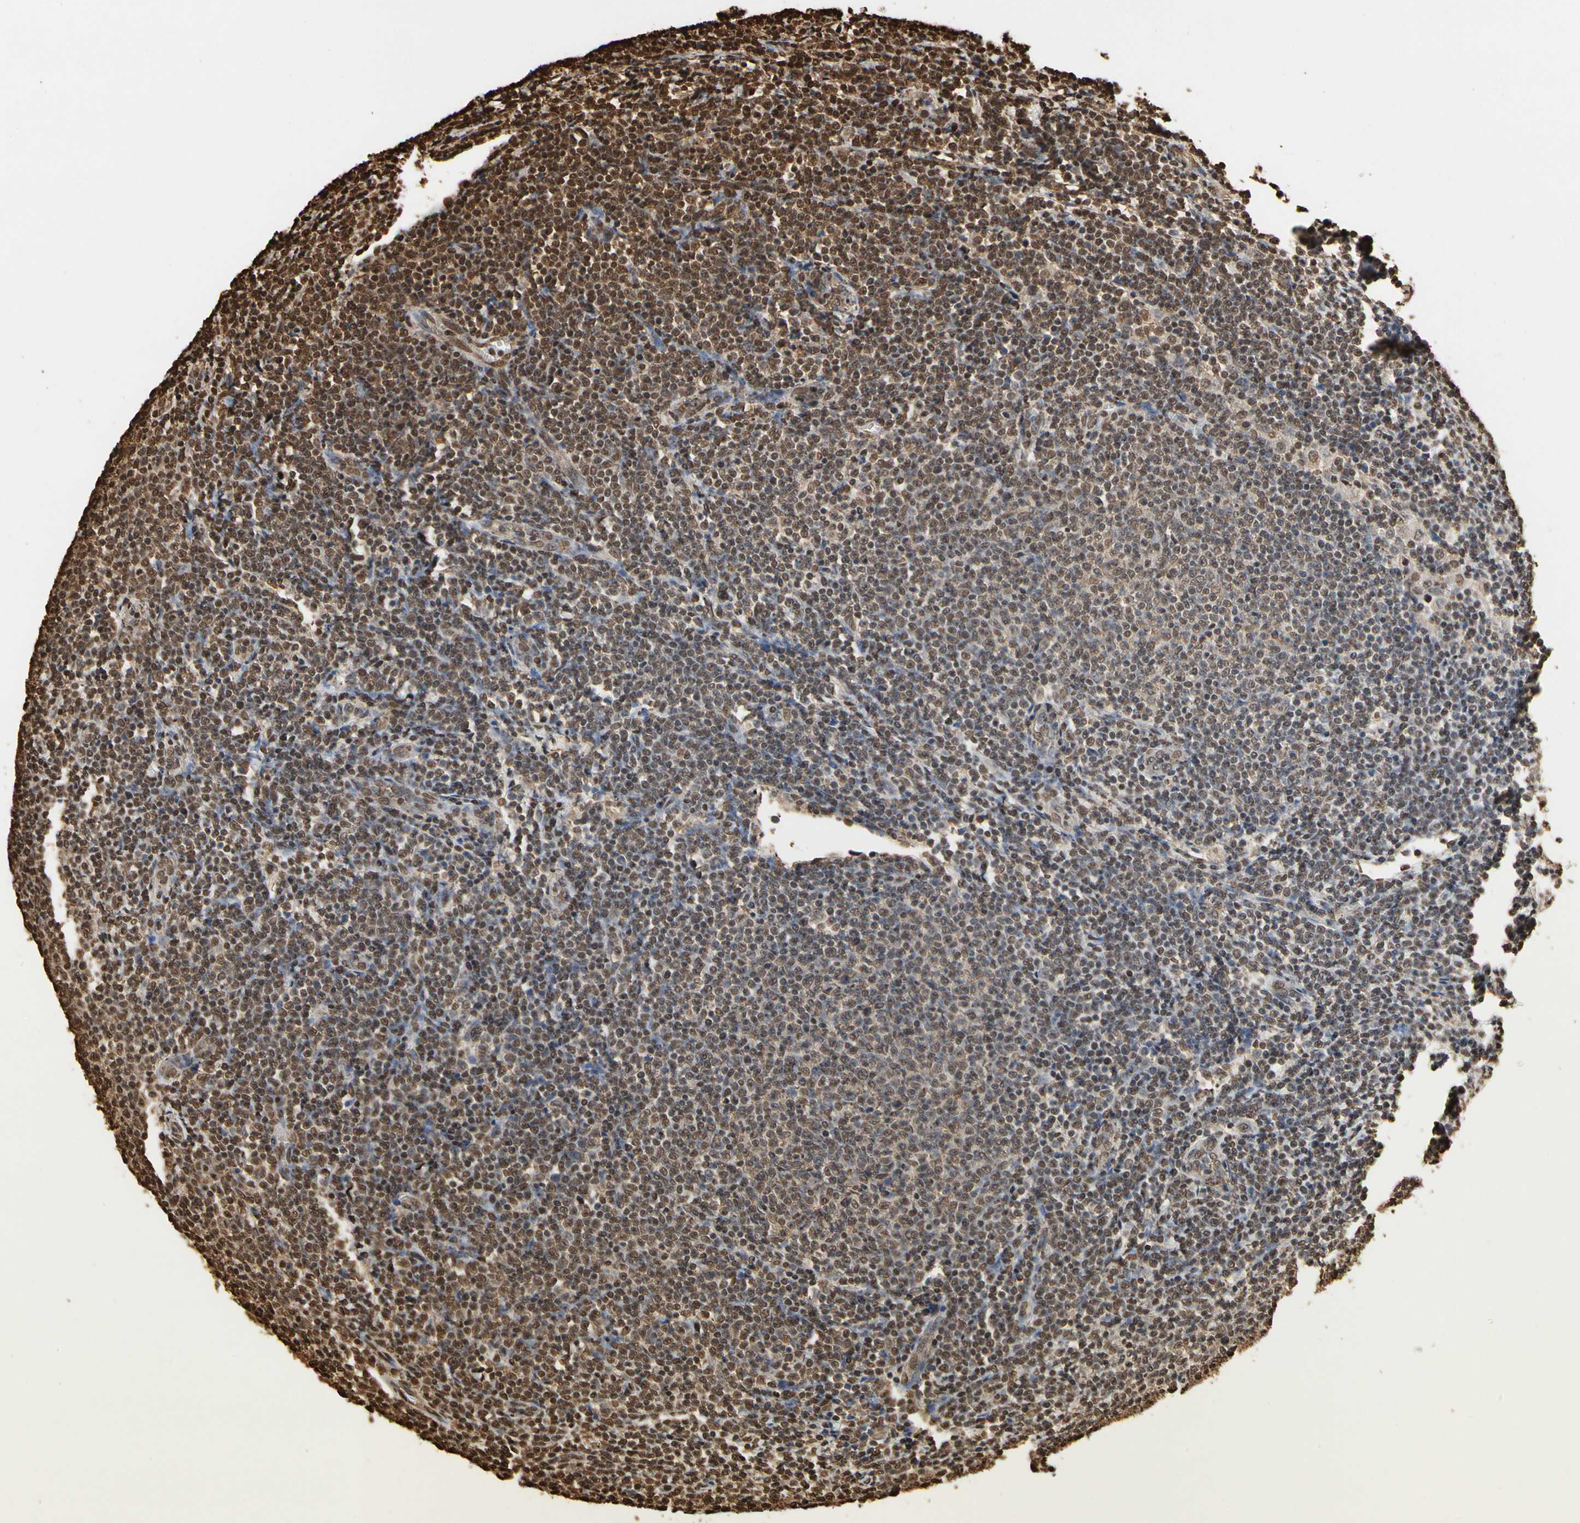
{"staining": {"intensity": "moderate", "quantity": ">75%", "location": "cytoplasmic/membranous,nuclear"}, "tissue": "lymphoma", "cell_type": "Tumor cells", "image_type": "cancer", "snomed": [{"axis": "morphology", "description": "Malignant lymphoma, non-Hodgkin's type, Low grade"}, {"axis": "topography", "description": "Lymph node"}], "caption": "This image reveals lymphoma stained with immunohistochemistry (IHC) to label a protein in brown. The cytoplasmic/membranous and nuclear of tumor cells show moderate positivity for the protein. Nuclei are counter-stained blue.", "gene": "HNRNPK", "patient": {"sex": "male", "age": 66}}